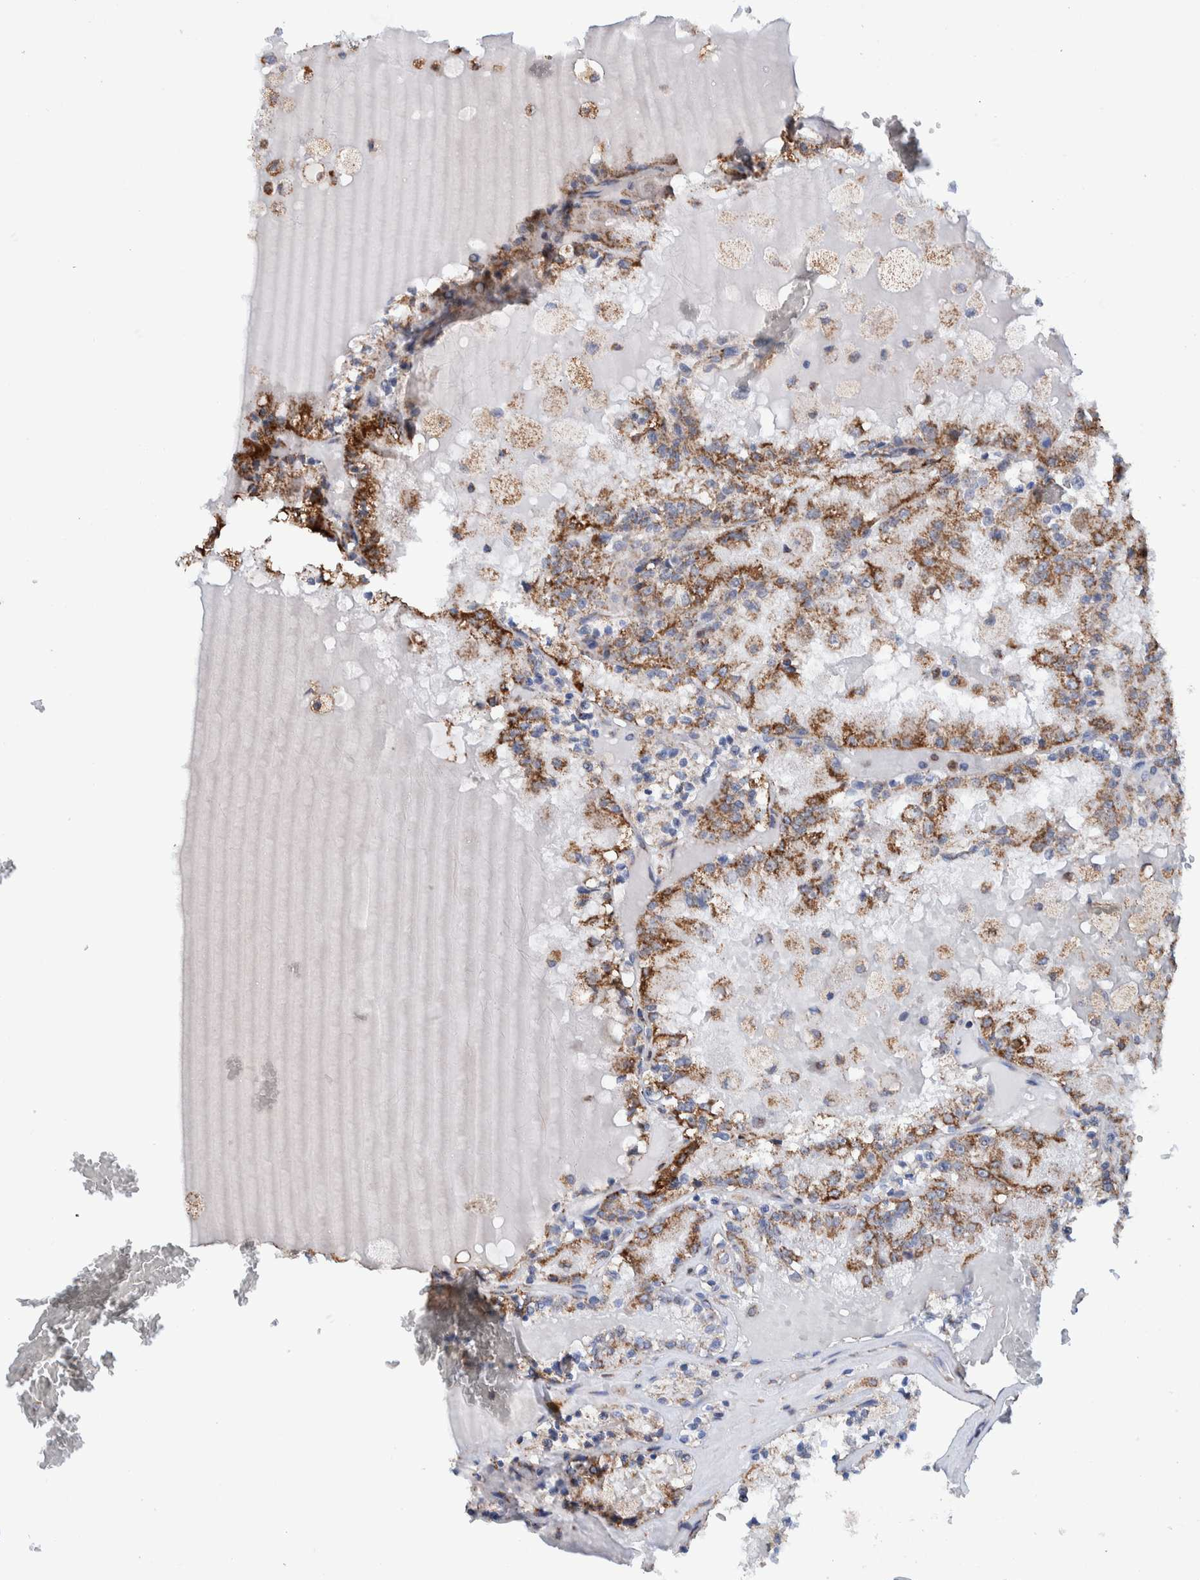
{"staining": {"intensity": "moderate", "quantity": "25%-75%", "location": "cytoplasmic/membranous"}, "tissue": "renal cancer", "cell_type": "Tumor cells", "image_type": "cancer", "snomed": [{"axis": "morphology", "description": "Adenocarcinoma, NOS"}, {"axis": "topography", "description": "Kidney"}], "caption": "This micrograph displays immunohistochemistry (IHC) staining of human renal cancer, with medium moderate cytoplasmic/membranous staining in approximately 25%-75% of tumor cells.", "gene": "DECR1", "patient": {"sex": "female", "age": 56}}